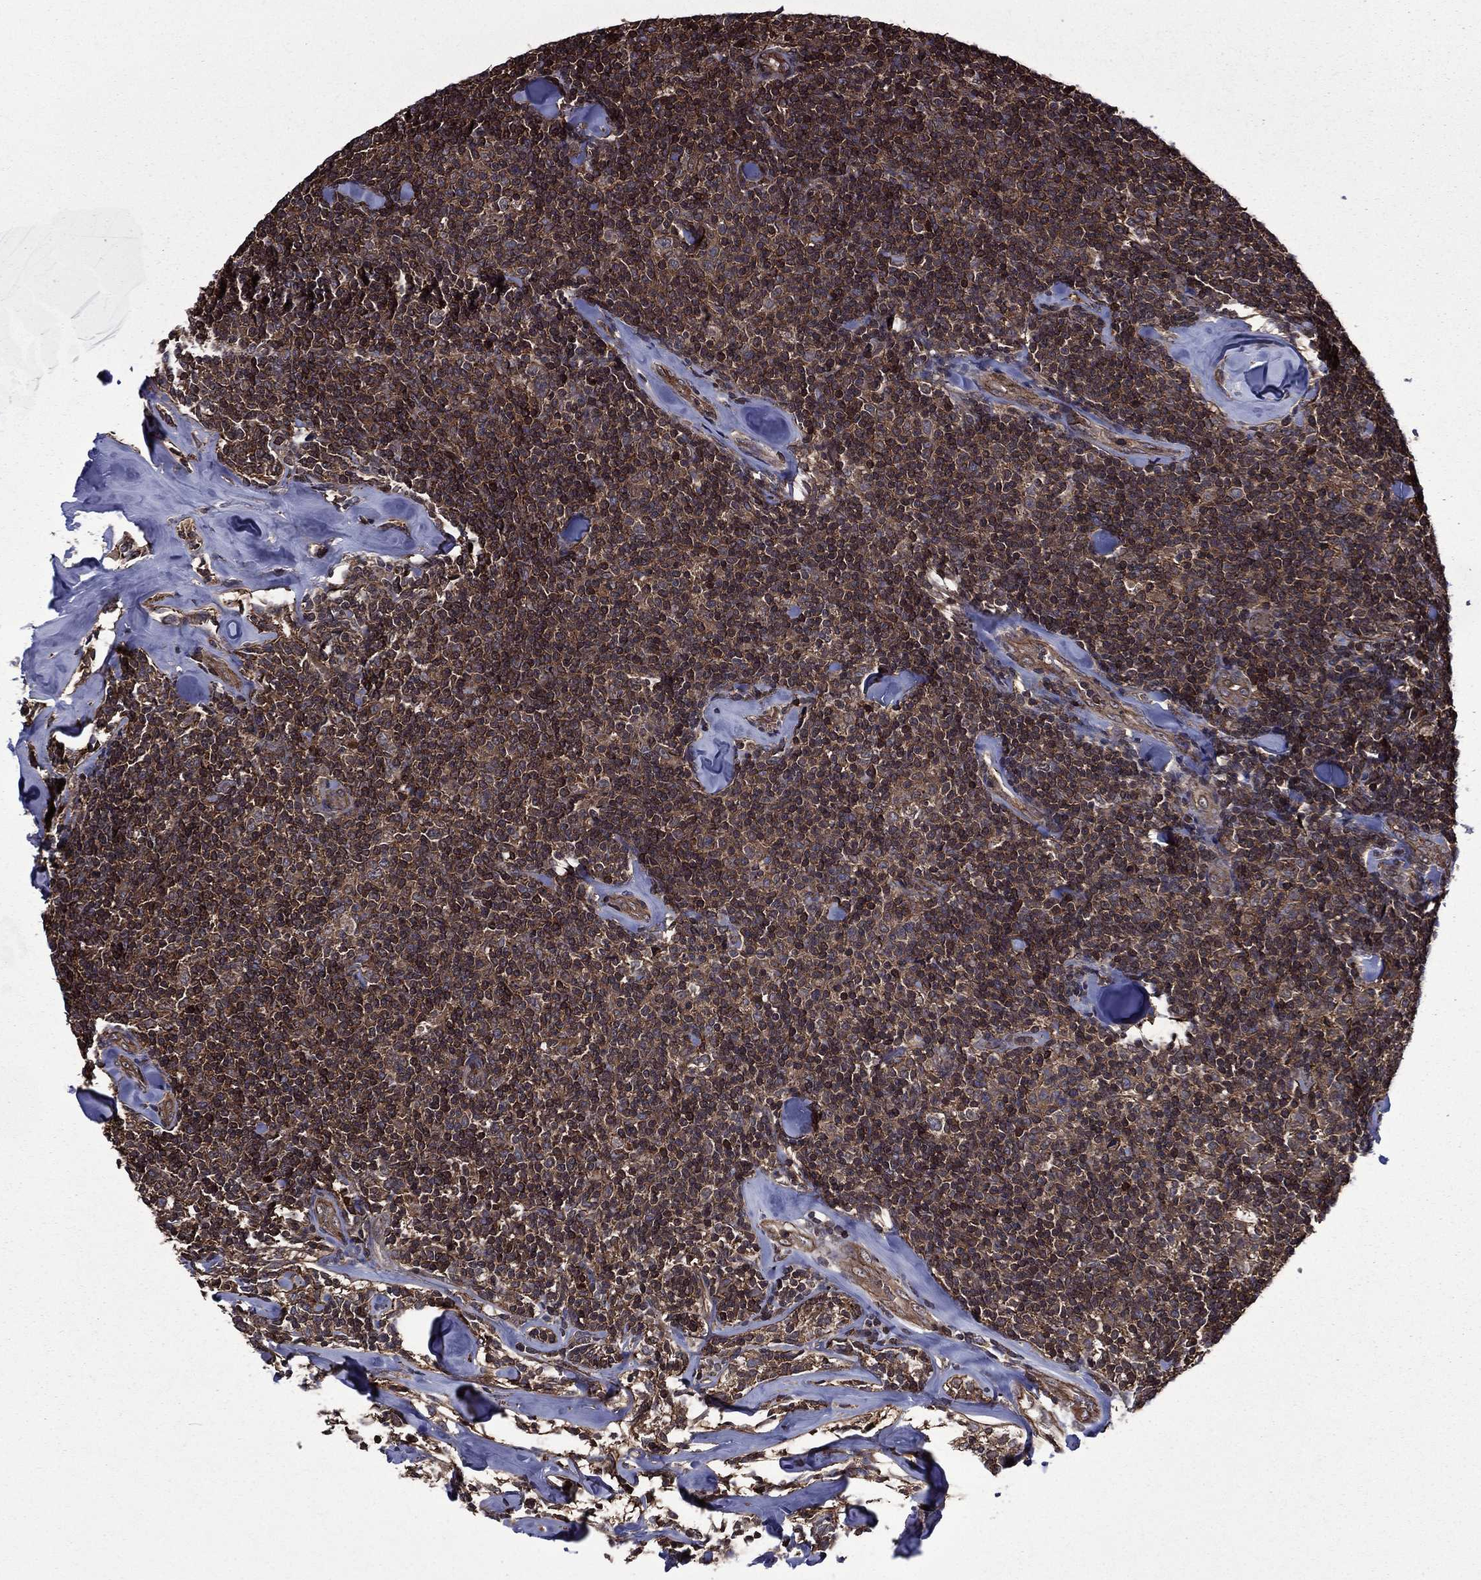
{"staining": {"intensity": "moderate", "quantity": "25%-75%", "location": "cytoplasmic/membranous,nuclear"}, "tissue": "lymphoma", "cell_type": "Tumor cells", "image_type": "cancer", "snomed": [{"axis": "morphology", "description": "Malignant lymphoma, non-Hodgkin's type, Low grade"}, {"axis": "topography", "description": "Lymph node"}], "caption": "This is a micrograph of IHC staining of malignant lymphoma, non-Hodgkin's type (low-grade), which shows moderate expression in the cytoplasmic/membranous and nuclear of tumor cells.", "gene": "PLPP3", "patient": {"sex": "female", "age": 56}}